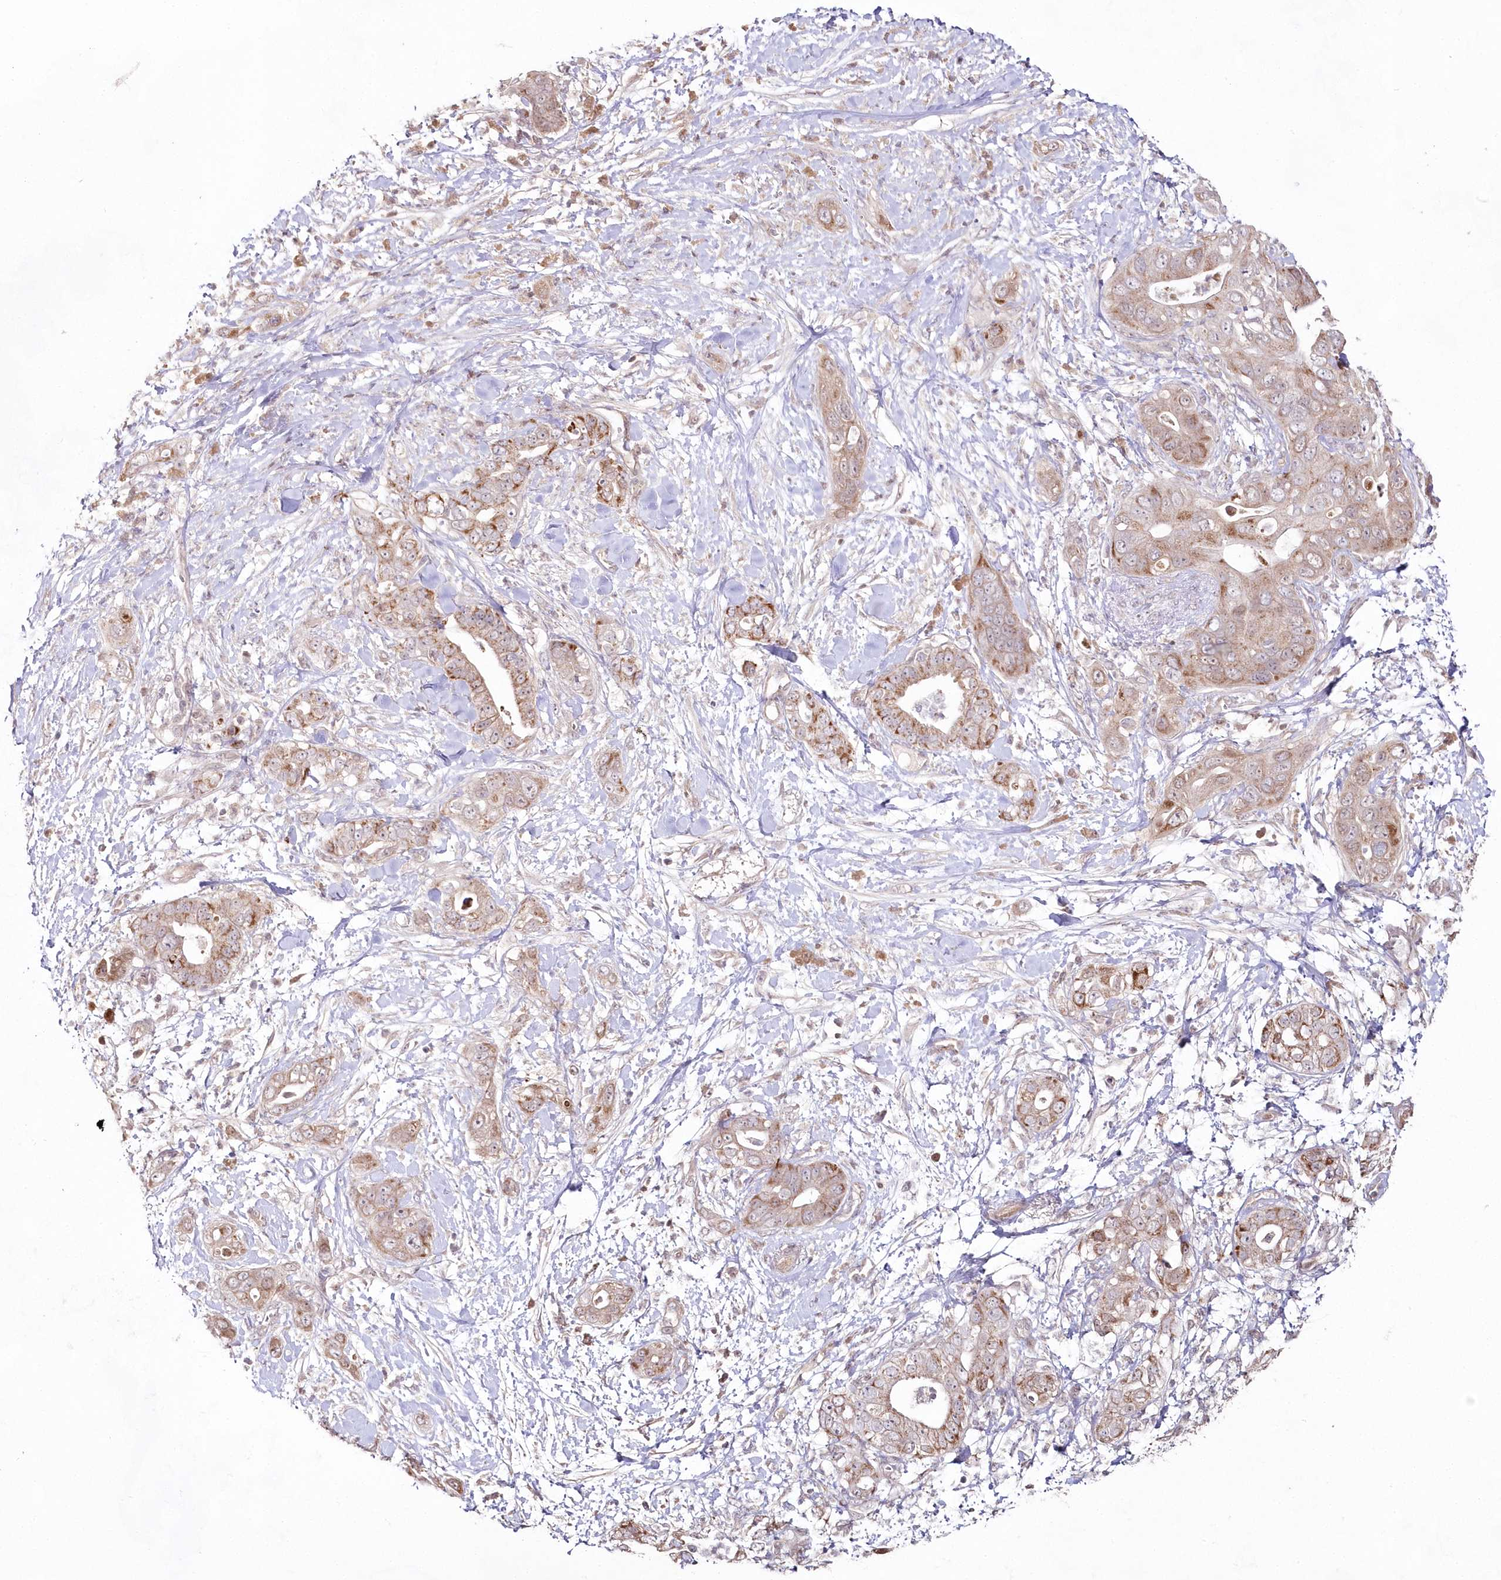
{"staining": {"intensity": "moderate", "quantity": "25%-75%", "location": "cytoplasmic/membranous"}, "tissue": "pancreatic cancer", "cell_type": "Tumor cells", "image_type": "cancer", "snomed": [{"axis": "morphology", "description": "Adenocarcinoma, NOS"}, {"axis": "topography", "description": "Pancreas"}], "caption": "A medium amount of moderate cytoplasmic/membranous expression is identified in approximately 25%-75% of tumor cells in adenocarcinoma (pancreatic) tissue.", "gene": "IMPA1", "patient": {"sex": "female", "age": 78}}